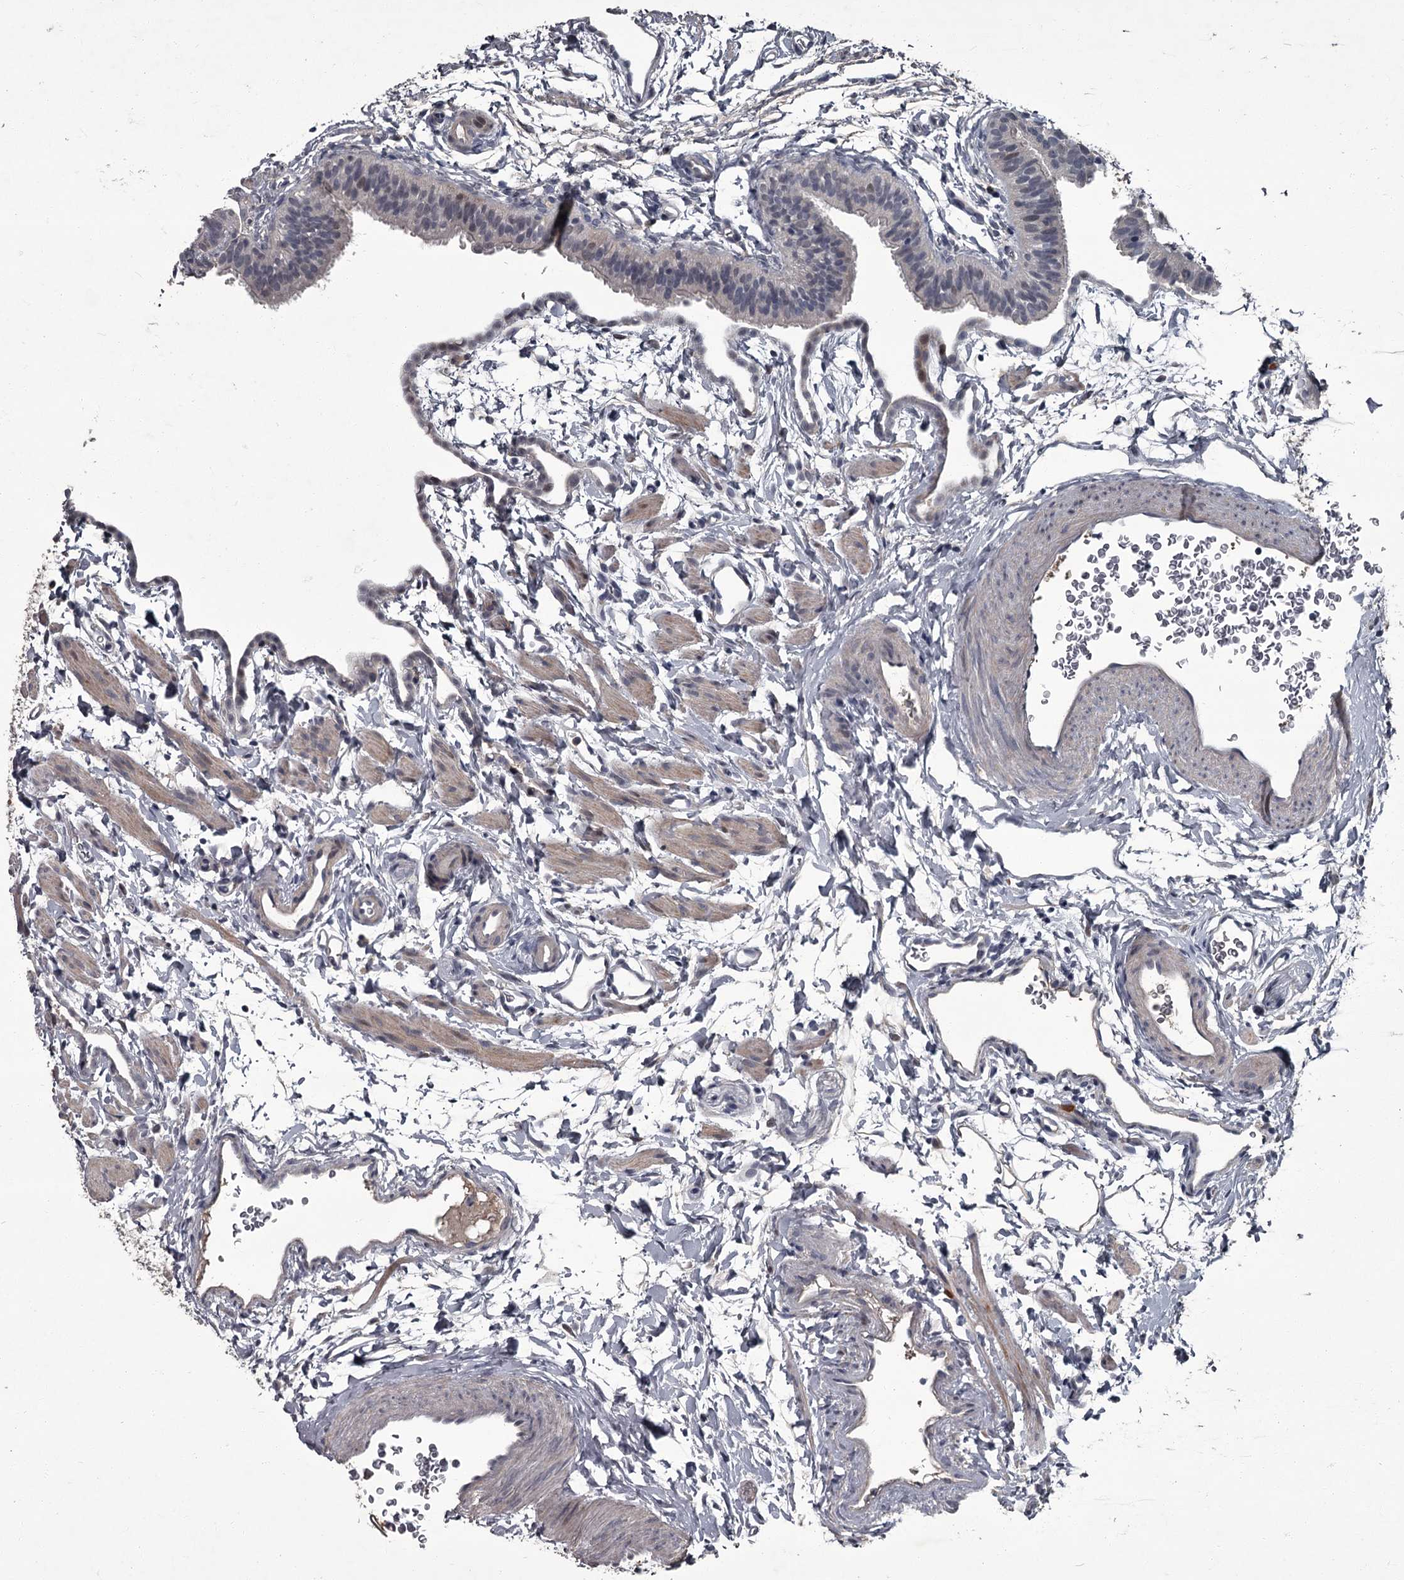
{"staining": {"intensity": "negative", "quantity": "none", "location": "none"}, "tissue": "fallopian tube", "cell_type": "Glandular cells", "image_type": "normal", "snomed": [{"axis": "morphology", "description": "Normal tissue, NOS"}, {"axis": "topography", "description": "Fallopian tube"}], "caption": "This is an immunohistochemistry (IHC) photomicrograph of normal fallopian tube. There is no expression in glandular cells.", "gene": "FLVCR2", "patient": {"sex": "female", "age": 35}}